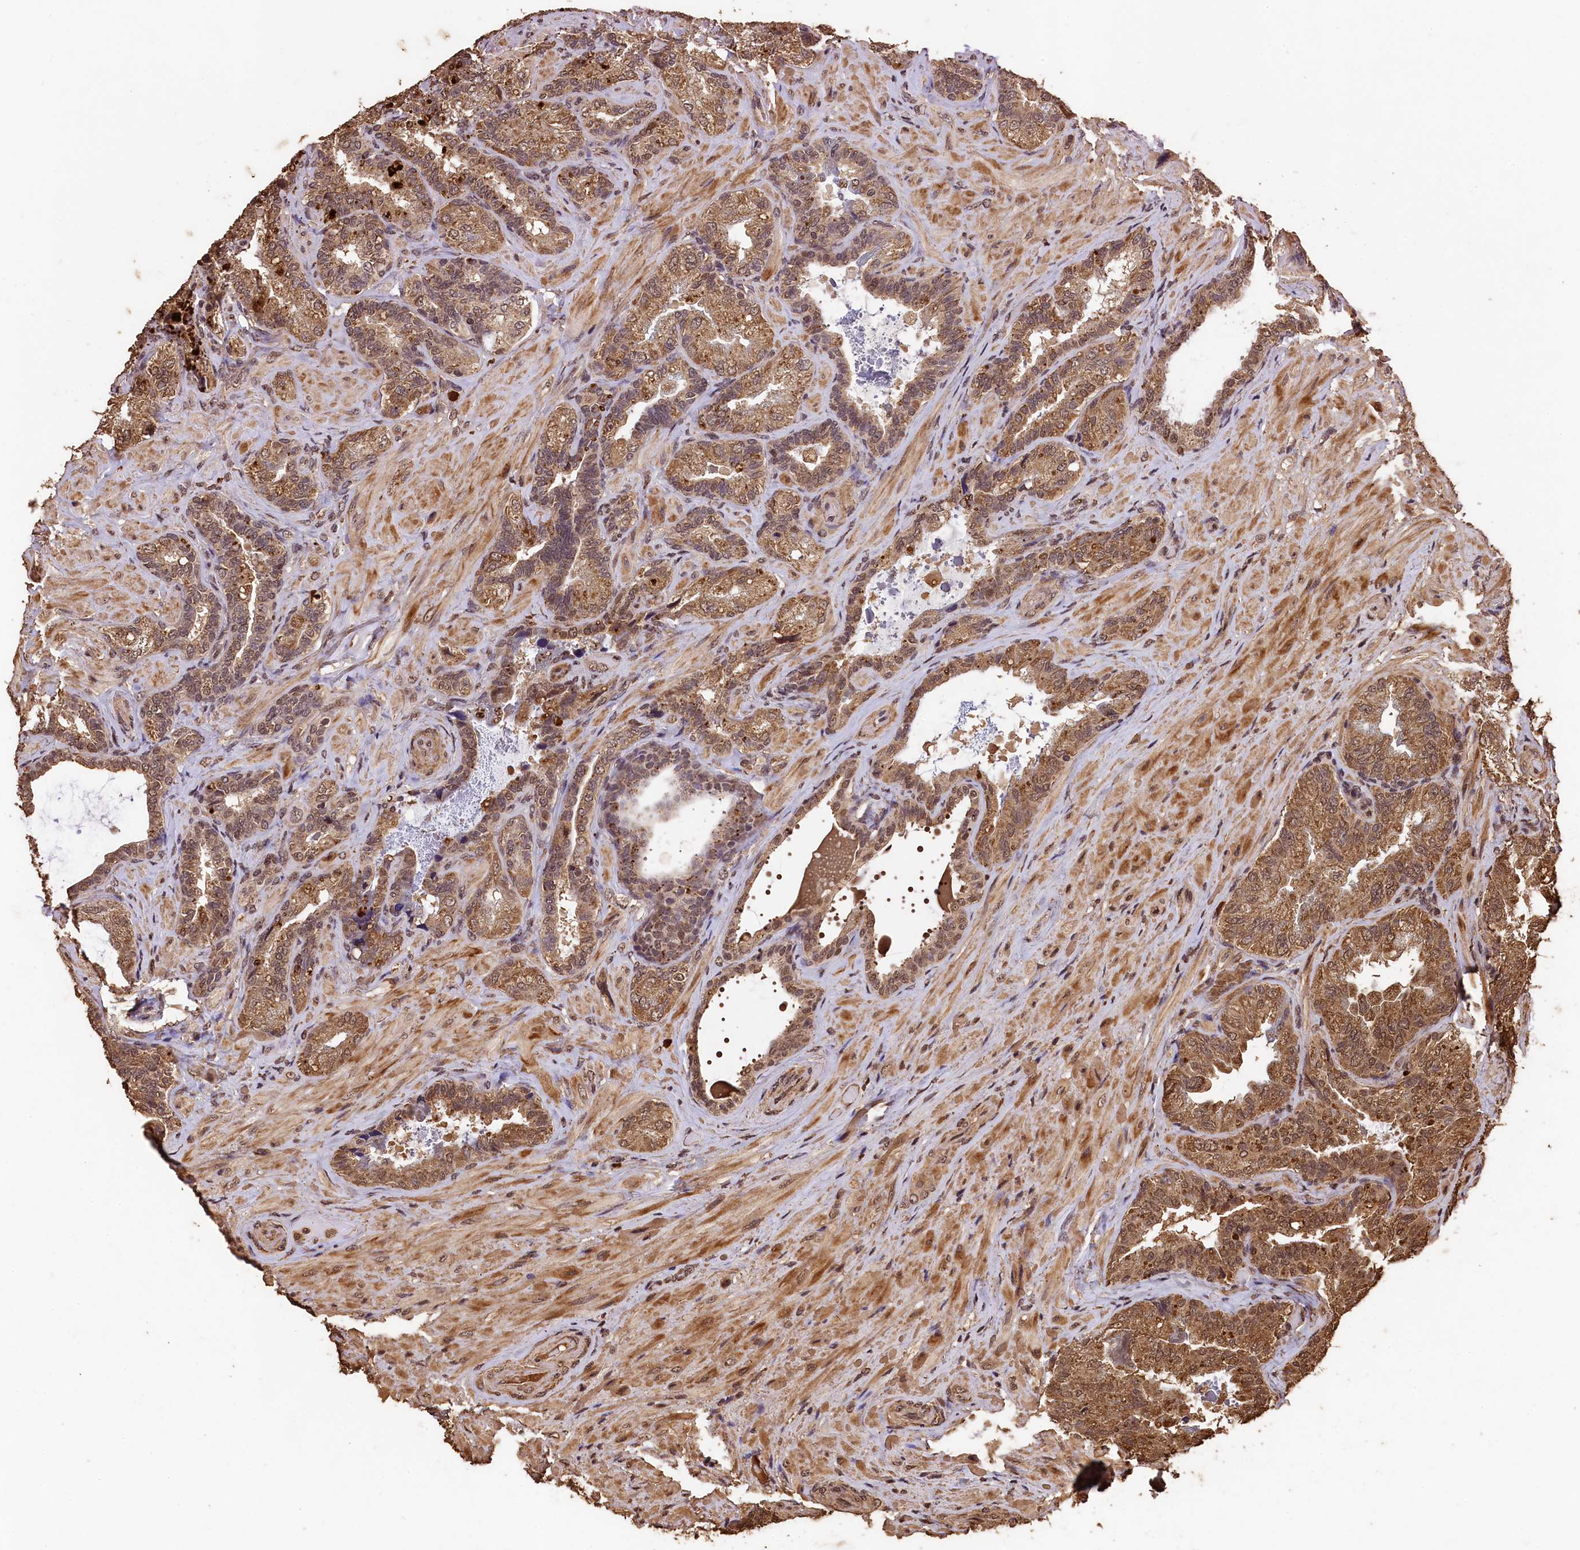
{"staining": {"intensity": "moderate", "quantity": ">75%", "location": "cytoplasmic/membranous,nuclear"}, "tissue": "seminal vesicle", "cell_type": "Glandular cells", "image_type": "normal", "snomed": [{"axis": "morphology", "description": "Normal tissue, NOS"}, {"axis": "topography", "description": "Prostate and seminal vesicle, NOS"}, {"axis": "topography", "description": "Prostate"}, {"axis": "topography", "description": "Seminal veicle"}], "caption": "An immunohistochemistry (IHC) photomicrograph of unremarkable tissue is shown. Protein staining in brown labels moderate cytoplasmic/membranous,nuclear positivity in seminal vesicle within glandular cells.", "gene": "CEP57L1", "patient": {"sex": "male", "age": 67}}